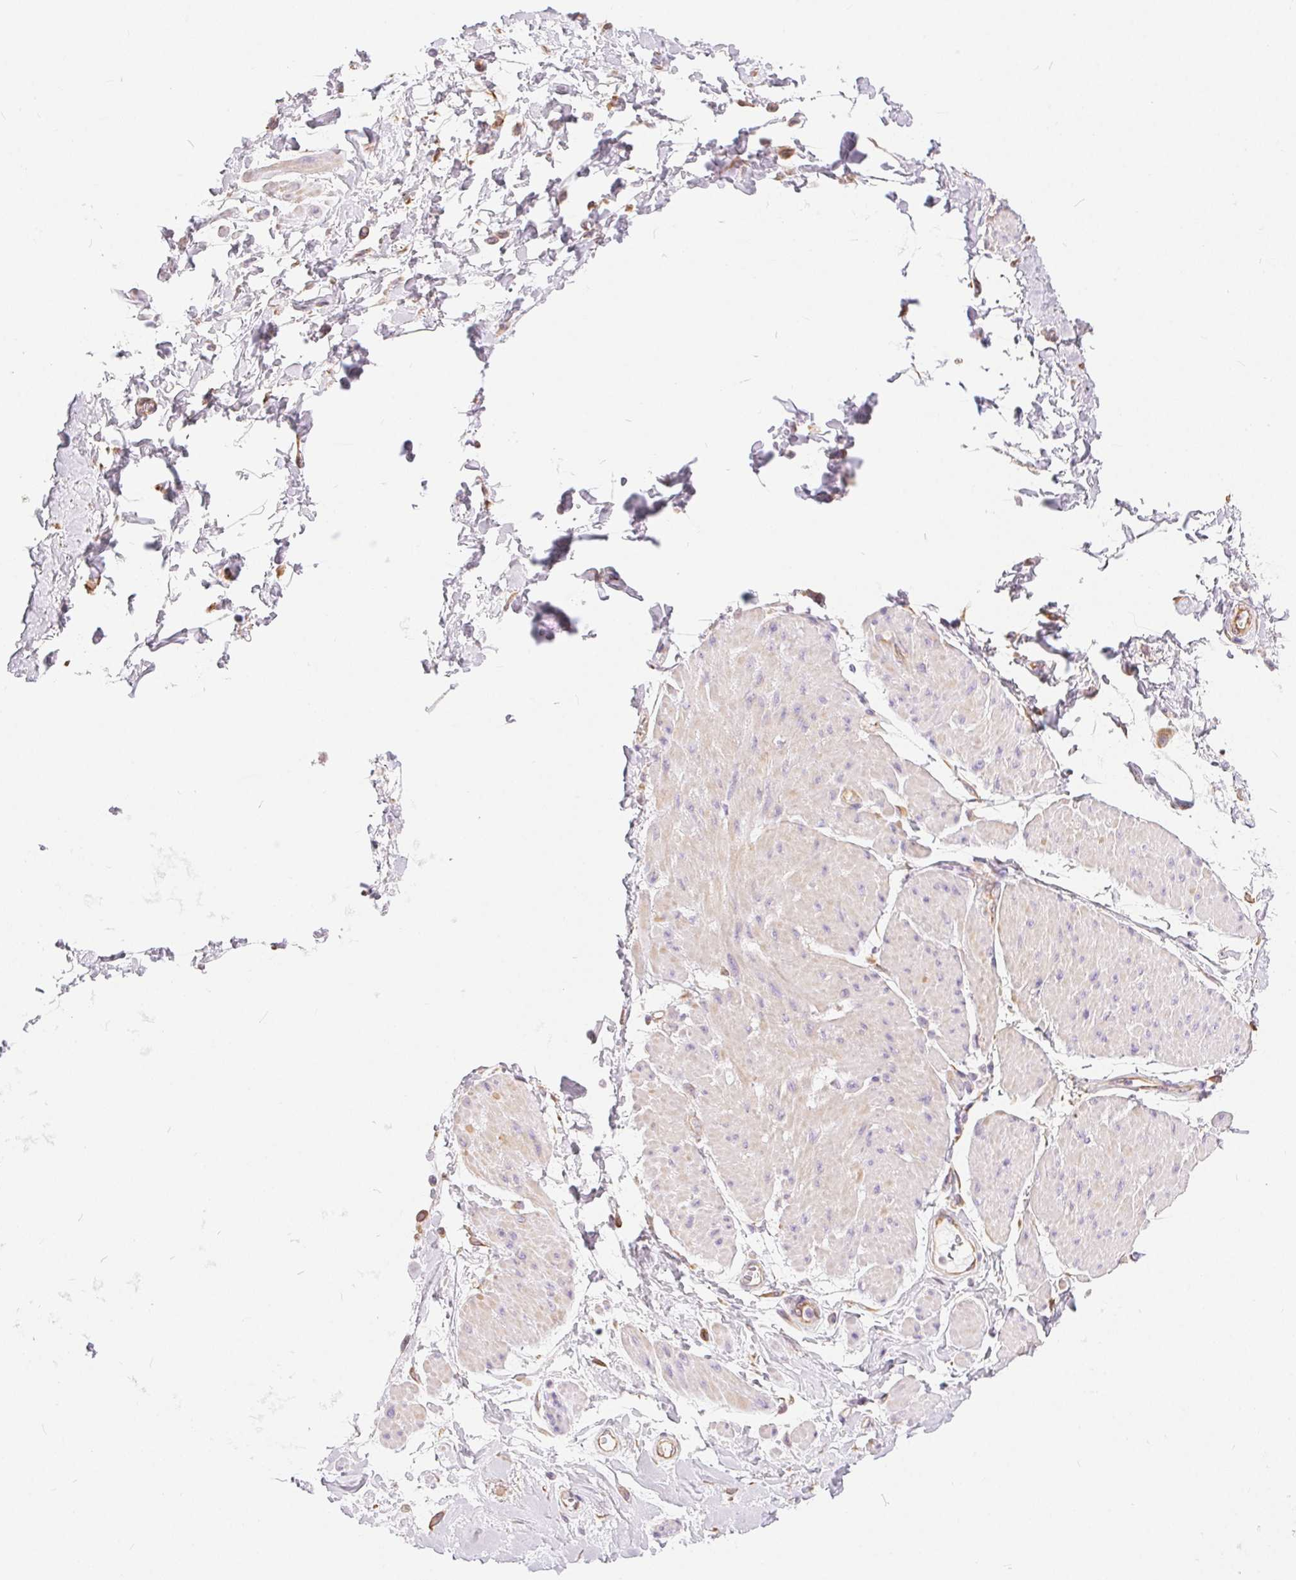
{"staining": {"intensity": "negative", "quantity": "none", "location": "none"}, "tissue": "adipose tissue", "cell_type": "Adipocytes", "image_type": "normal", "snomed": [{"axis": "morphology", "description": "Normal tissue, NOS"}, {"axis": "topography", "description": "Urinary bladder"}, {"axis": "topography", "description": "Peripheral nerve tissue"}], "caption": "High power microscopy histopathology image of an IHC image of unremarkable adipose tissue, revealing no significant staining in adipocytes.", "gene": "GFAP", "patient": {"sex": "female", "age": 60}}